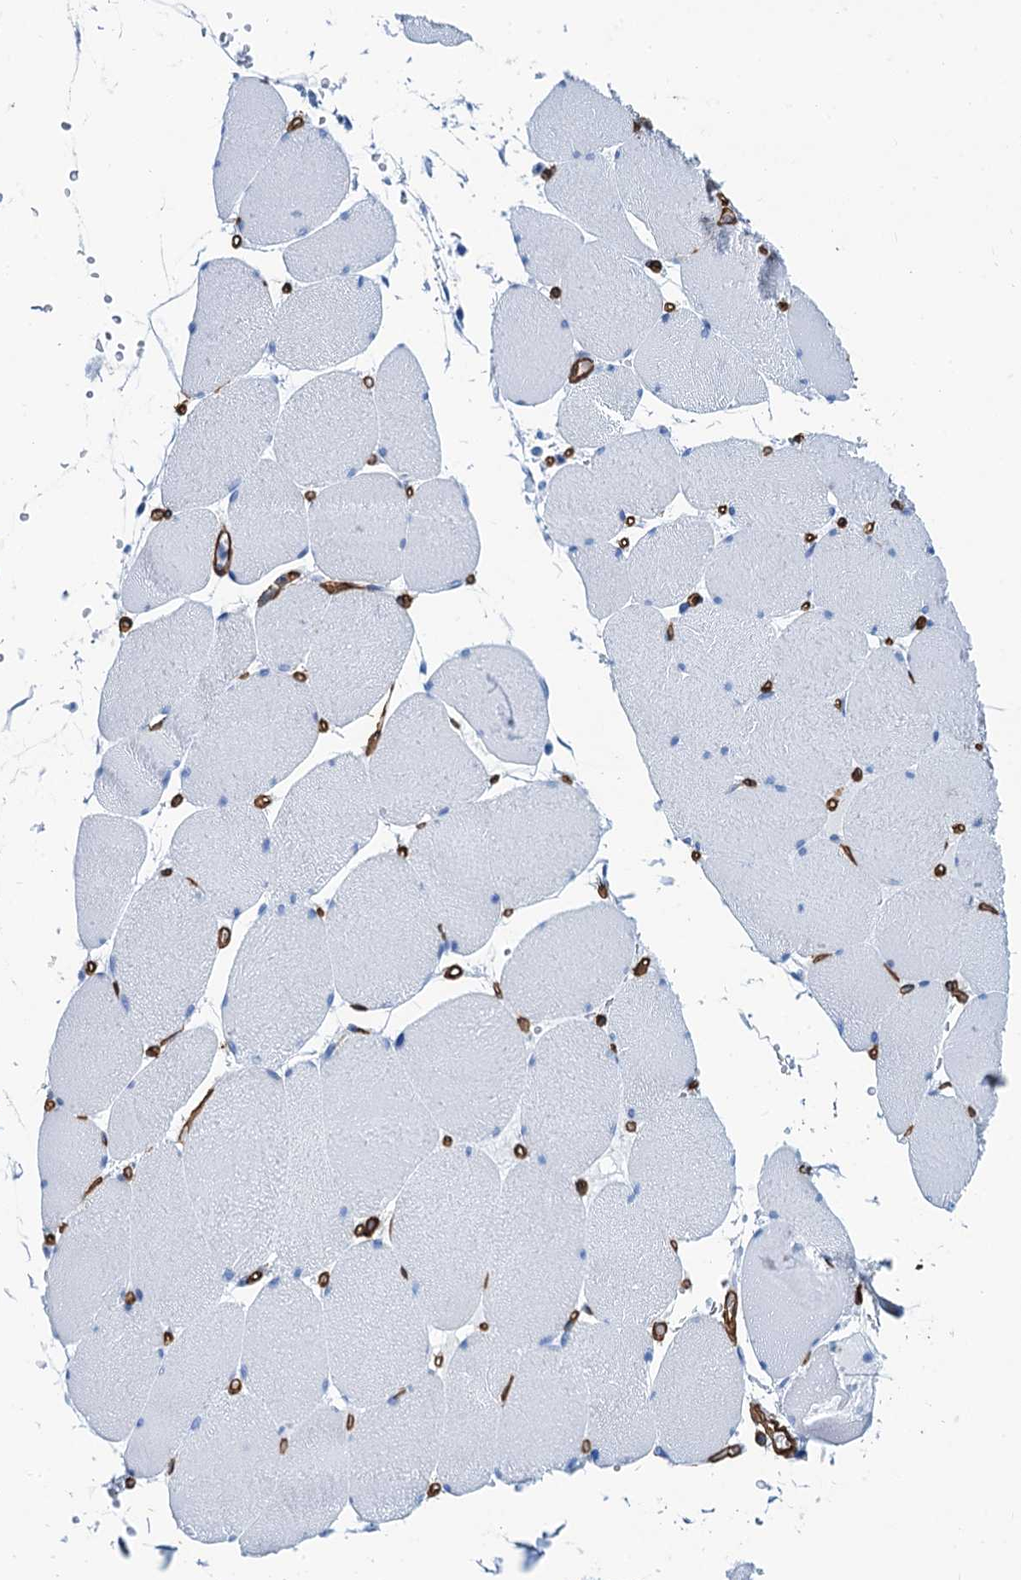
{"staining": {"intensity": "negative", "quantity": "none", "location": "none"}, "tissue": "skeletal muscle", "cell_type": "Myocytes", "image_type": "normal", "snomed": [{"axis": "morphology", "description": "Normal tissue, NOS"}, {"axis": "topography", "description": "Skeletal muscle"}, {"axis": "topography", "description": "Head-Neck"}], "caption": "Myocytes are negative for brown protein staining in normal skeletal muscle. (DAB (3,3'-diaminobenzidine) IHC with hematoxylin counter stain).", "gene": "CAVIN2", "patient": {"sex": "male", "age": 66}}